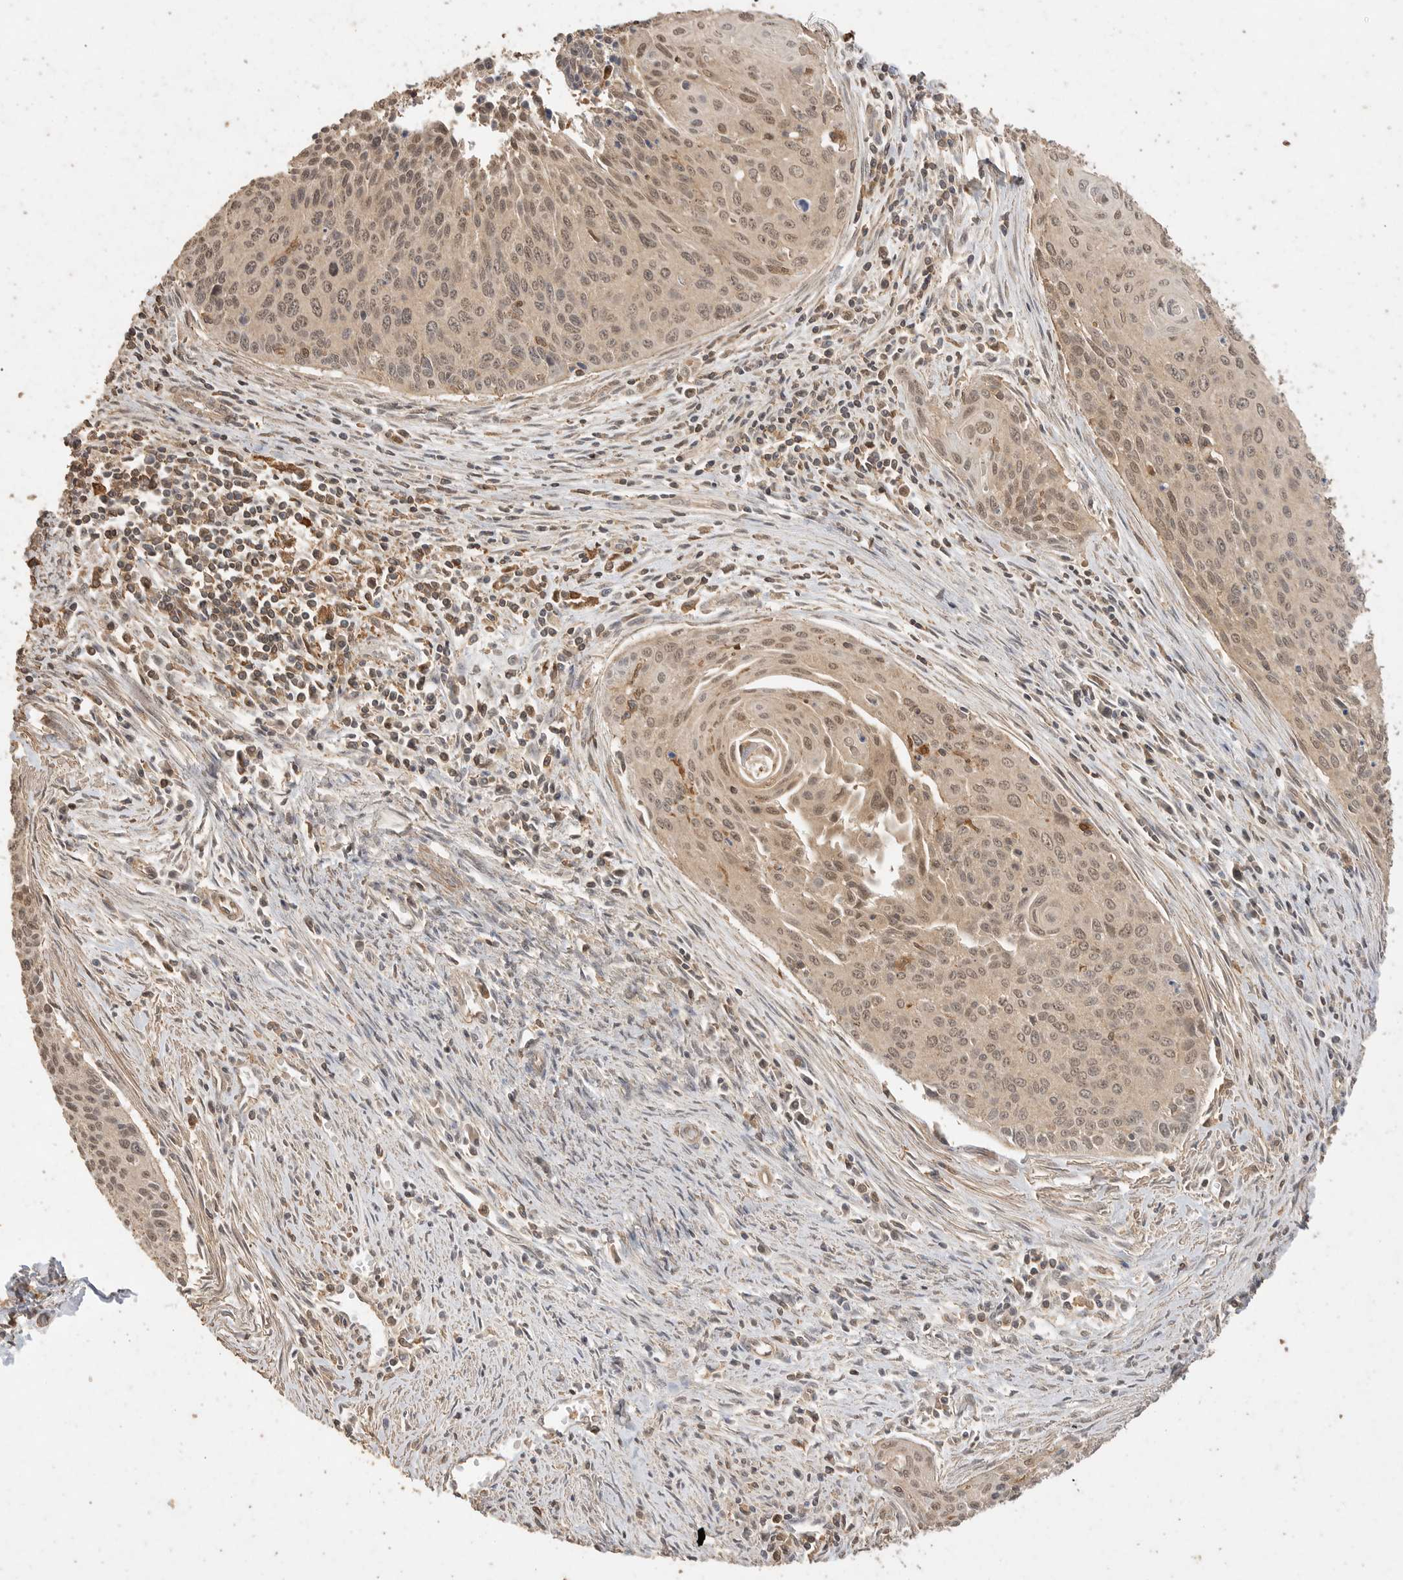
{"staining": {"intensity": "weak", "quantity": ">75%", "location": "cytoplasmic/membranous,nuclear"}, "tissue": "cervical cancer", "cell_type": "Tumor cells", "image_type": "cancer", "snomed": [{"axis": "morphology", "description": "Squamous cell carcinoma, NOS"}, {"axis": "topography", "description": "Cervix"}], "caption": "Cervical cancer (squamous cell carcinoma) stained with a protein marker reveals weak staining in tumor cells.", "gene": "MAP2K1", "patient": {"sex": "female", "age": 55}}